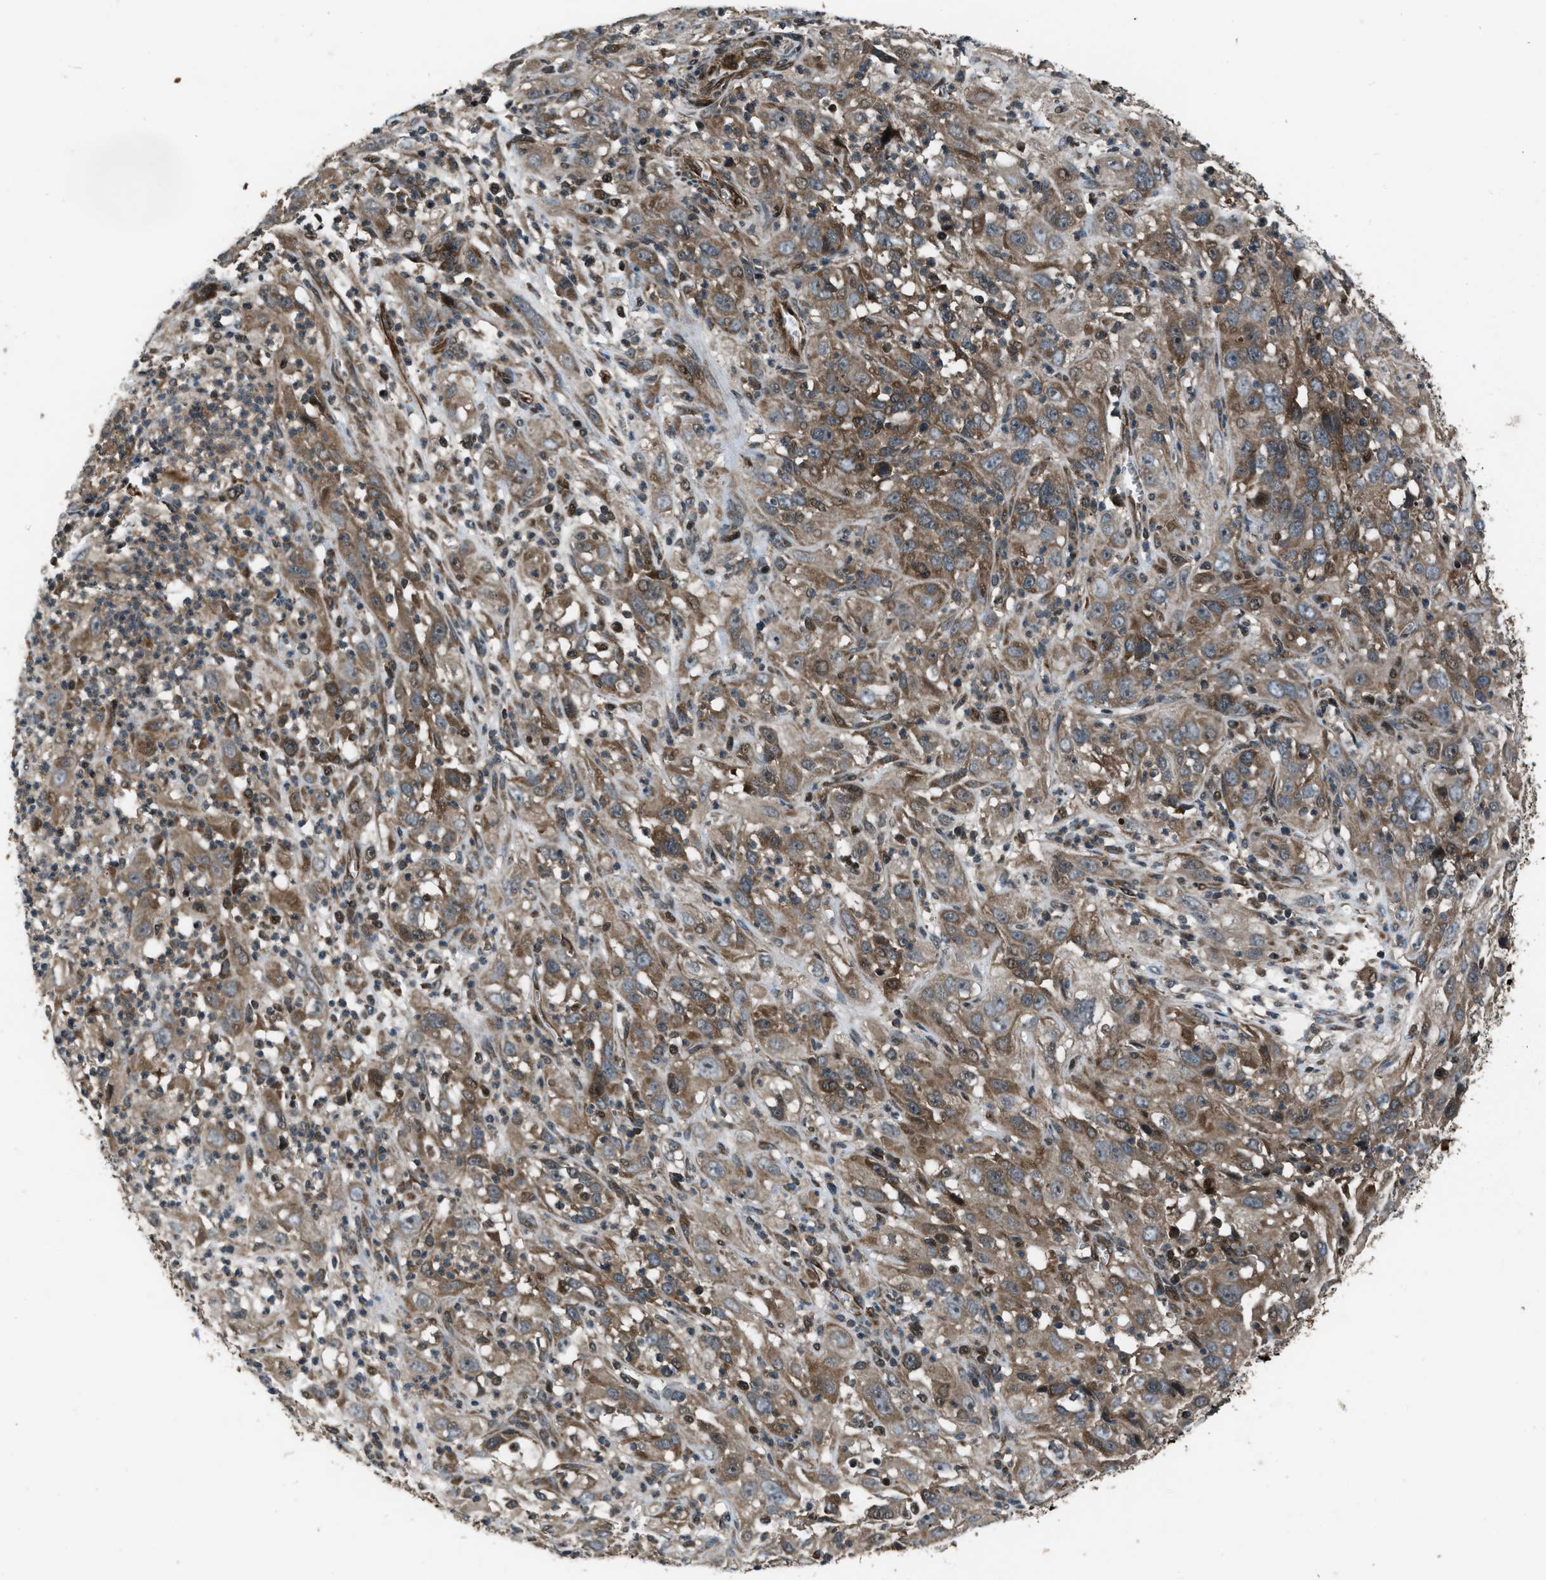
{"staining": {"intensity": "moderate", "quantity": ">75%", "location": "cytoplasmic/membranous"}, "tissue": "cervical cancer", "cell_type": "Tumor cells", "image_type": "cancer", "snomed": [{"axis": "morphology", "description": "Squamous cell carcinoma, NOS"}, {"axis": "topography", "description": "Cervix"}], "caption": "Tumor cells reveal moderate cytoplasmic/membranous staining in about >75% of cells in cervical squamous cell carcinoma. Ihc stains the protein in brown and the nuclei are stained blue.", "gene": "IRAK4", "patient": {"sex": "female", "age": 32}}